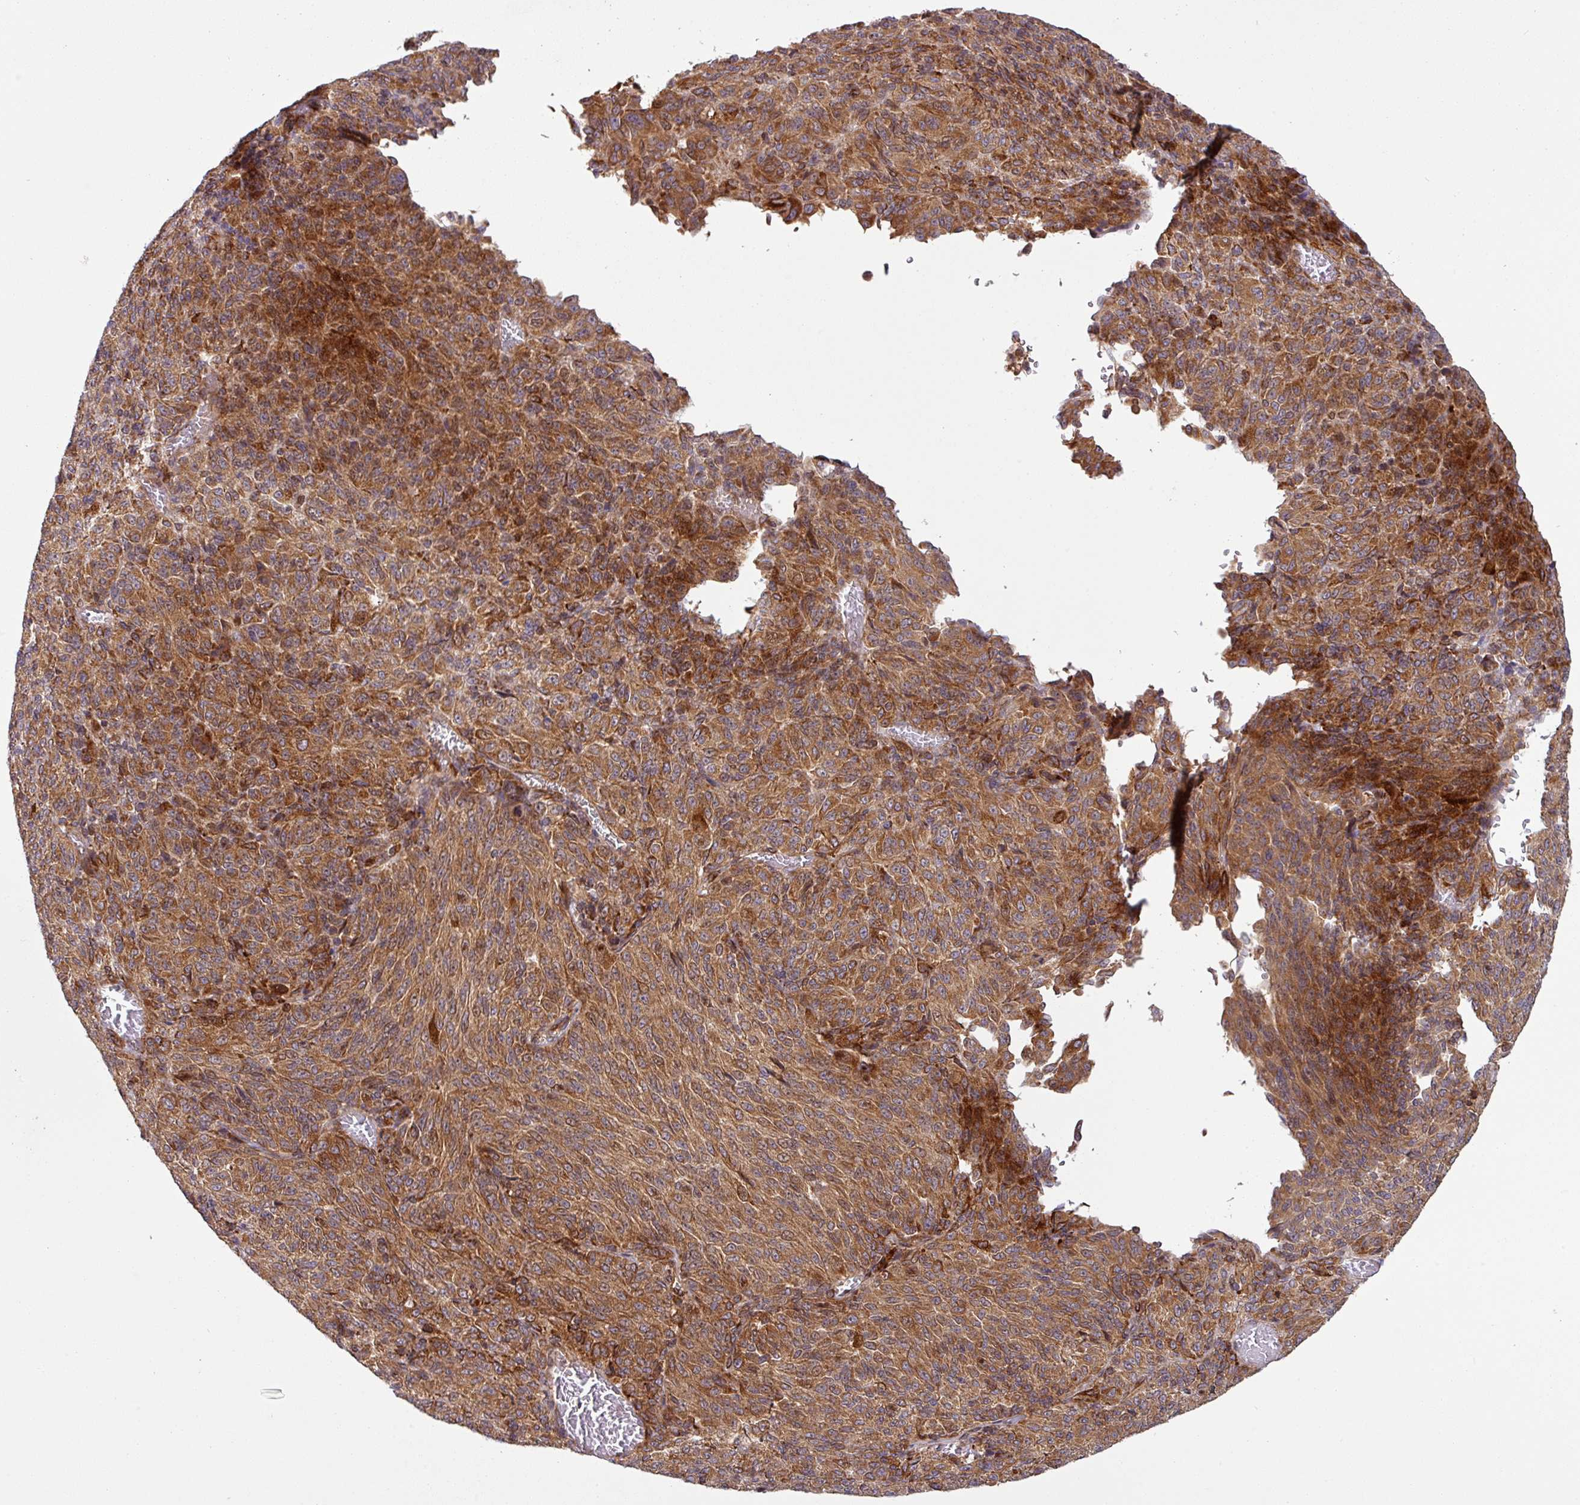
{"staining": {"intensity": "strong", "quantity": ">75%", "location": "cytoplasmic/membranous"}, "tissue": "melanoma", "cell_type": "Tumor cells", "image_type": "cancer", "snomed": [{"axis": "morphology", "description": "Malignant melanoma, Metastatic site"}, {"axis": "topography", "description": "Brain"}], "caption": "Immunohistochemistry (IHC) of melanoma displays high levels of strong cytoplasmic/membranous positivity in about >75% of tumor cells.", "gene": "ART1", "patient": {"sex": "female", "age": 56}}